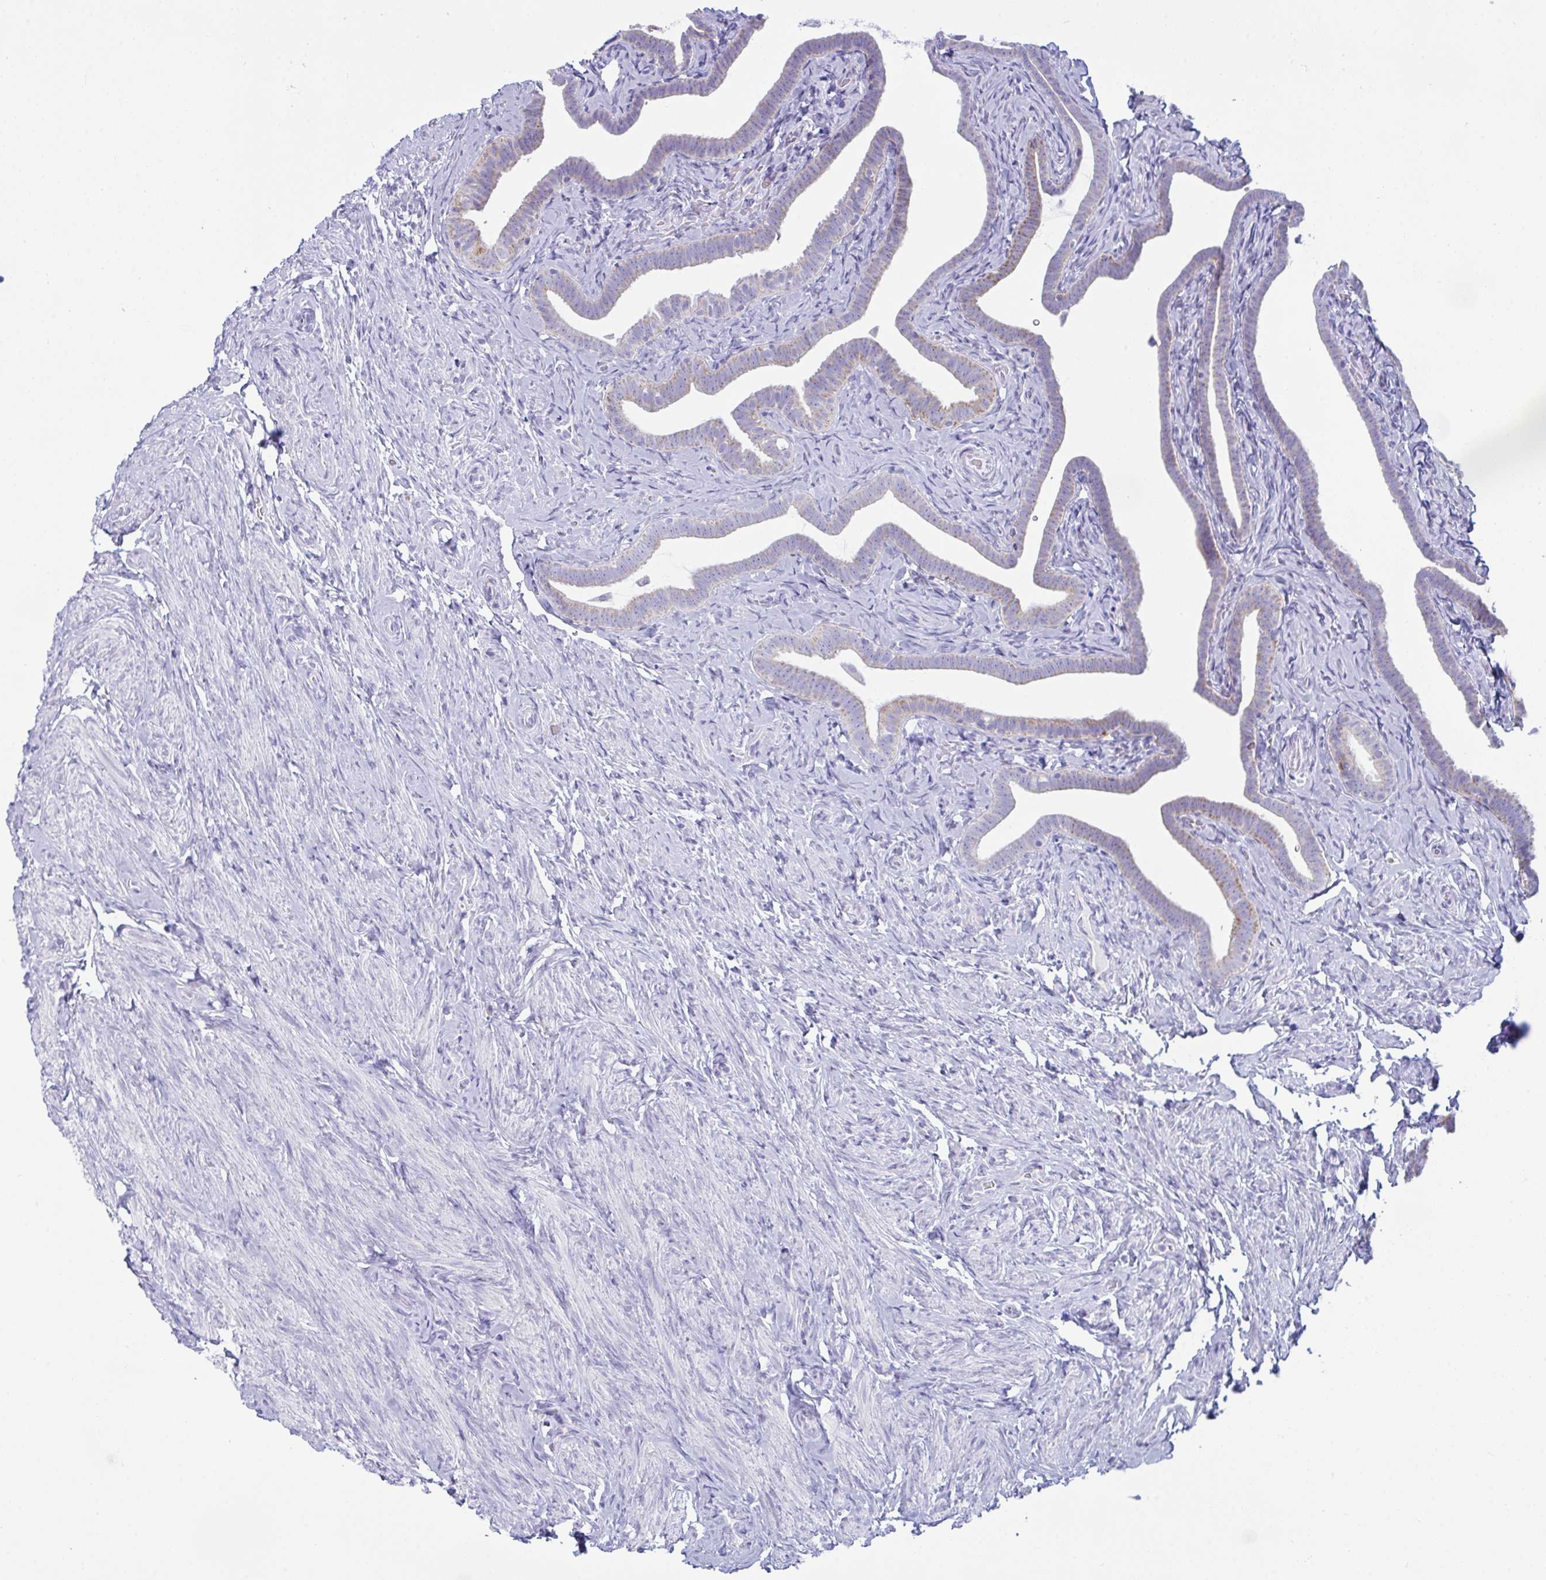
{"staining": {"intensity": "moderate", "quantity": "<25%", "location": "cytoplasmic/membranous"}, "tissue": "fallopian tube", "cell_type": "Glandular cells", "image_type": "normal", "snomed": [{"axis": "morphology", "description": "Normal tissue, NOS"}, {"axis": "topography", "description": "Fallopian tube"}], "caption": "The photomicrograph displays a brown stain indicating the presence of a protein in the cytoplasmic/membranous of glandular cells in fallopian tube.", "gene": "BBS1", "patient": {"sex": "female", "age": 69}}